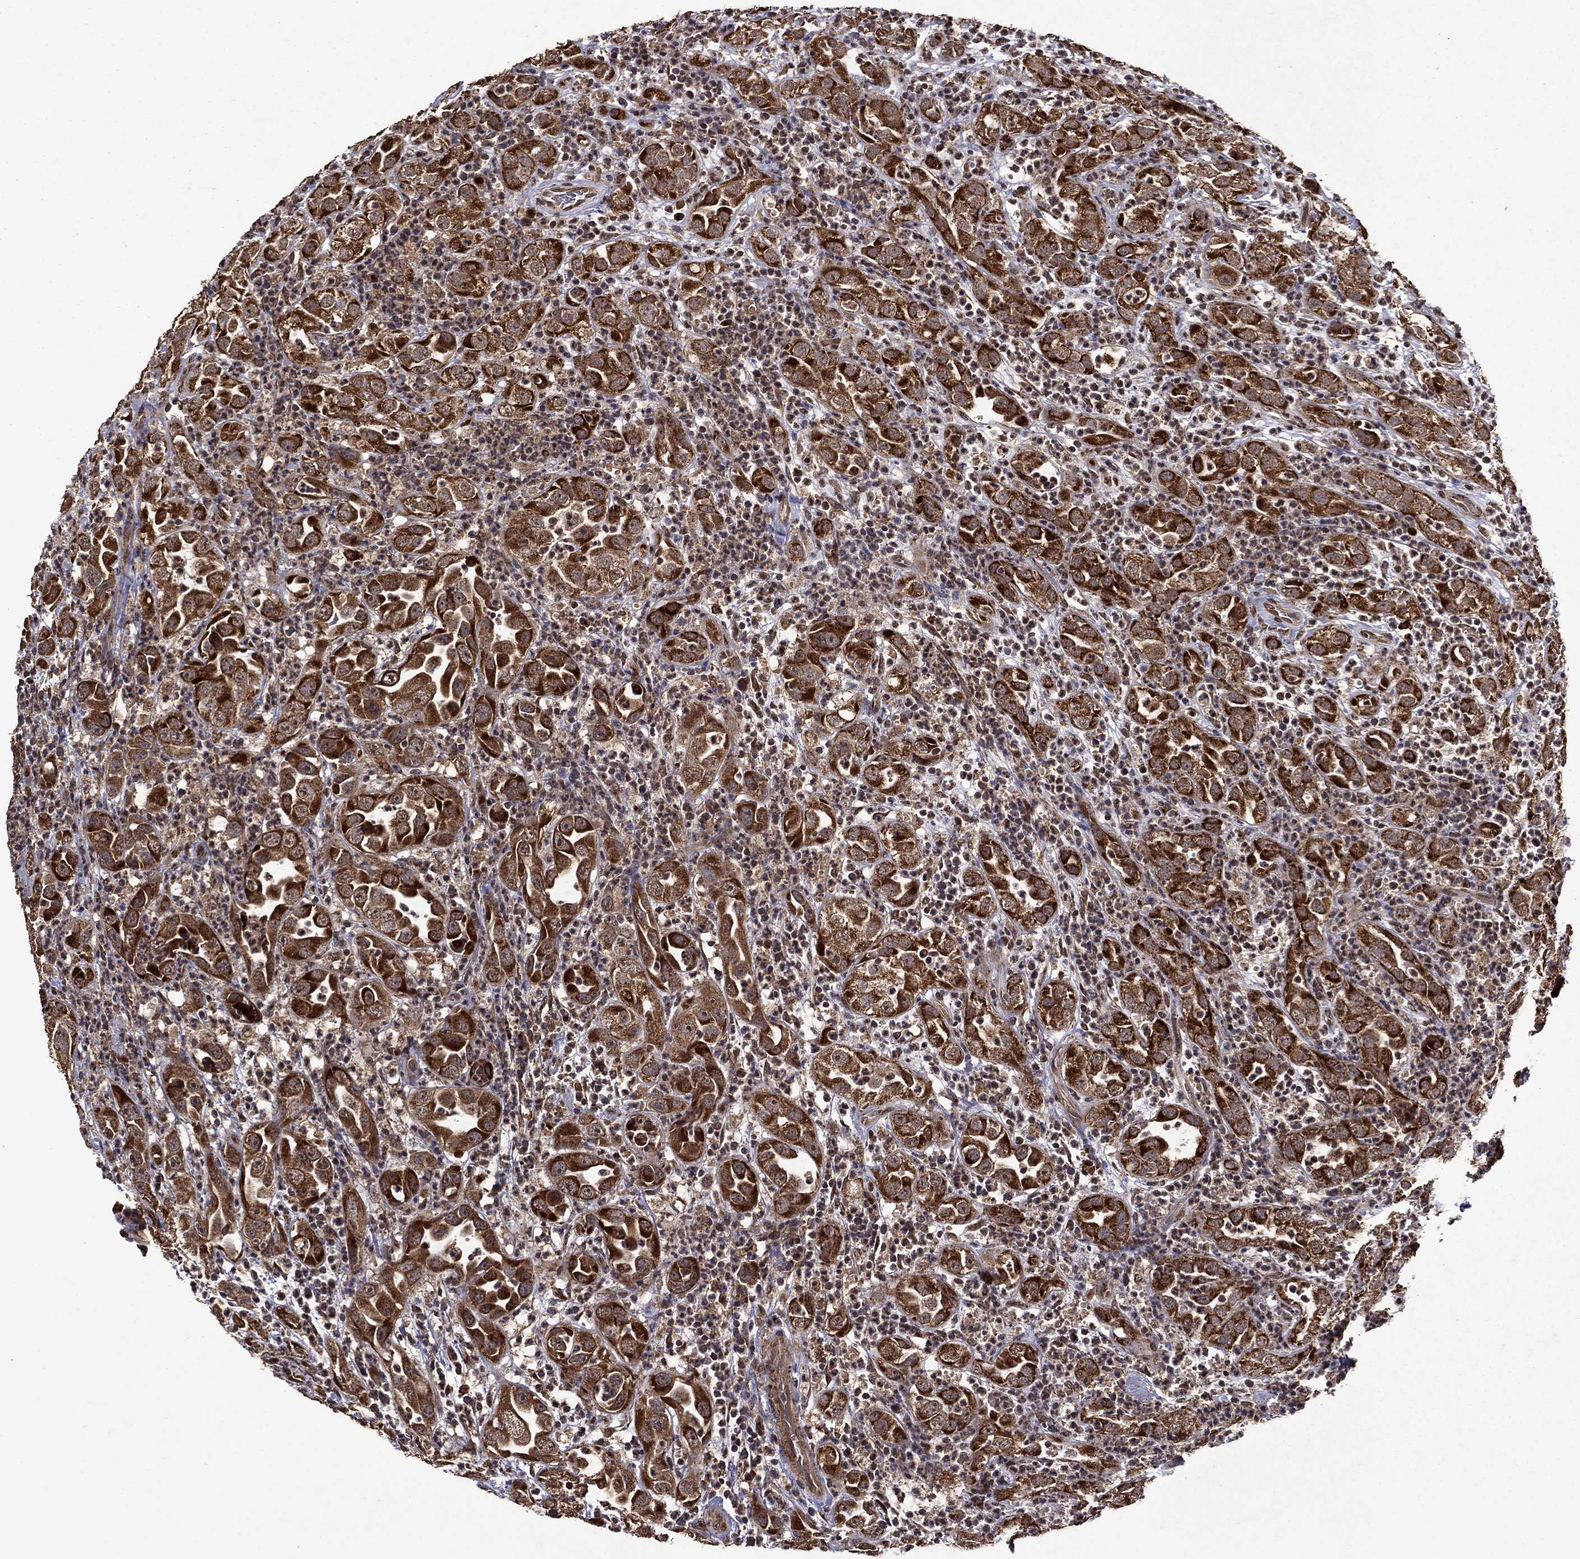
{"staining": {"intensity": "strong", "quantity": ">75%", "location": "cytoplasmic/membranous,nuclear"}, "tissue": "urothelial cancer", "cell_type": "Tumor cells", "image_type": "cancer", "snomed": [{"axis": "morphology", "description": "Urothelial carcinoma, High grade"}, {"axis": "topography", "description": "Urinary bladder"}], "caption": "High-power microscopy captured an IHC micrograph of urothelial cancer, revealing strong cytoplasmic/membranous and nuclear expression in approximately >75% of tumor cells. Ihc stains the protein of interest in brown and the nuclei are stained blue.", "gene": "ITM2B", "patient": {"sex": "female", "age": 41}}